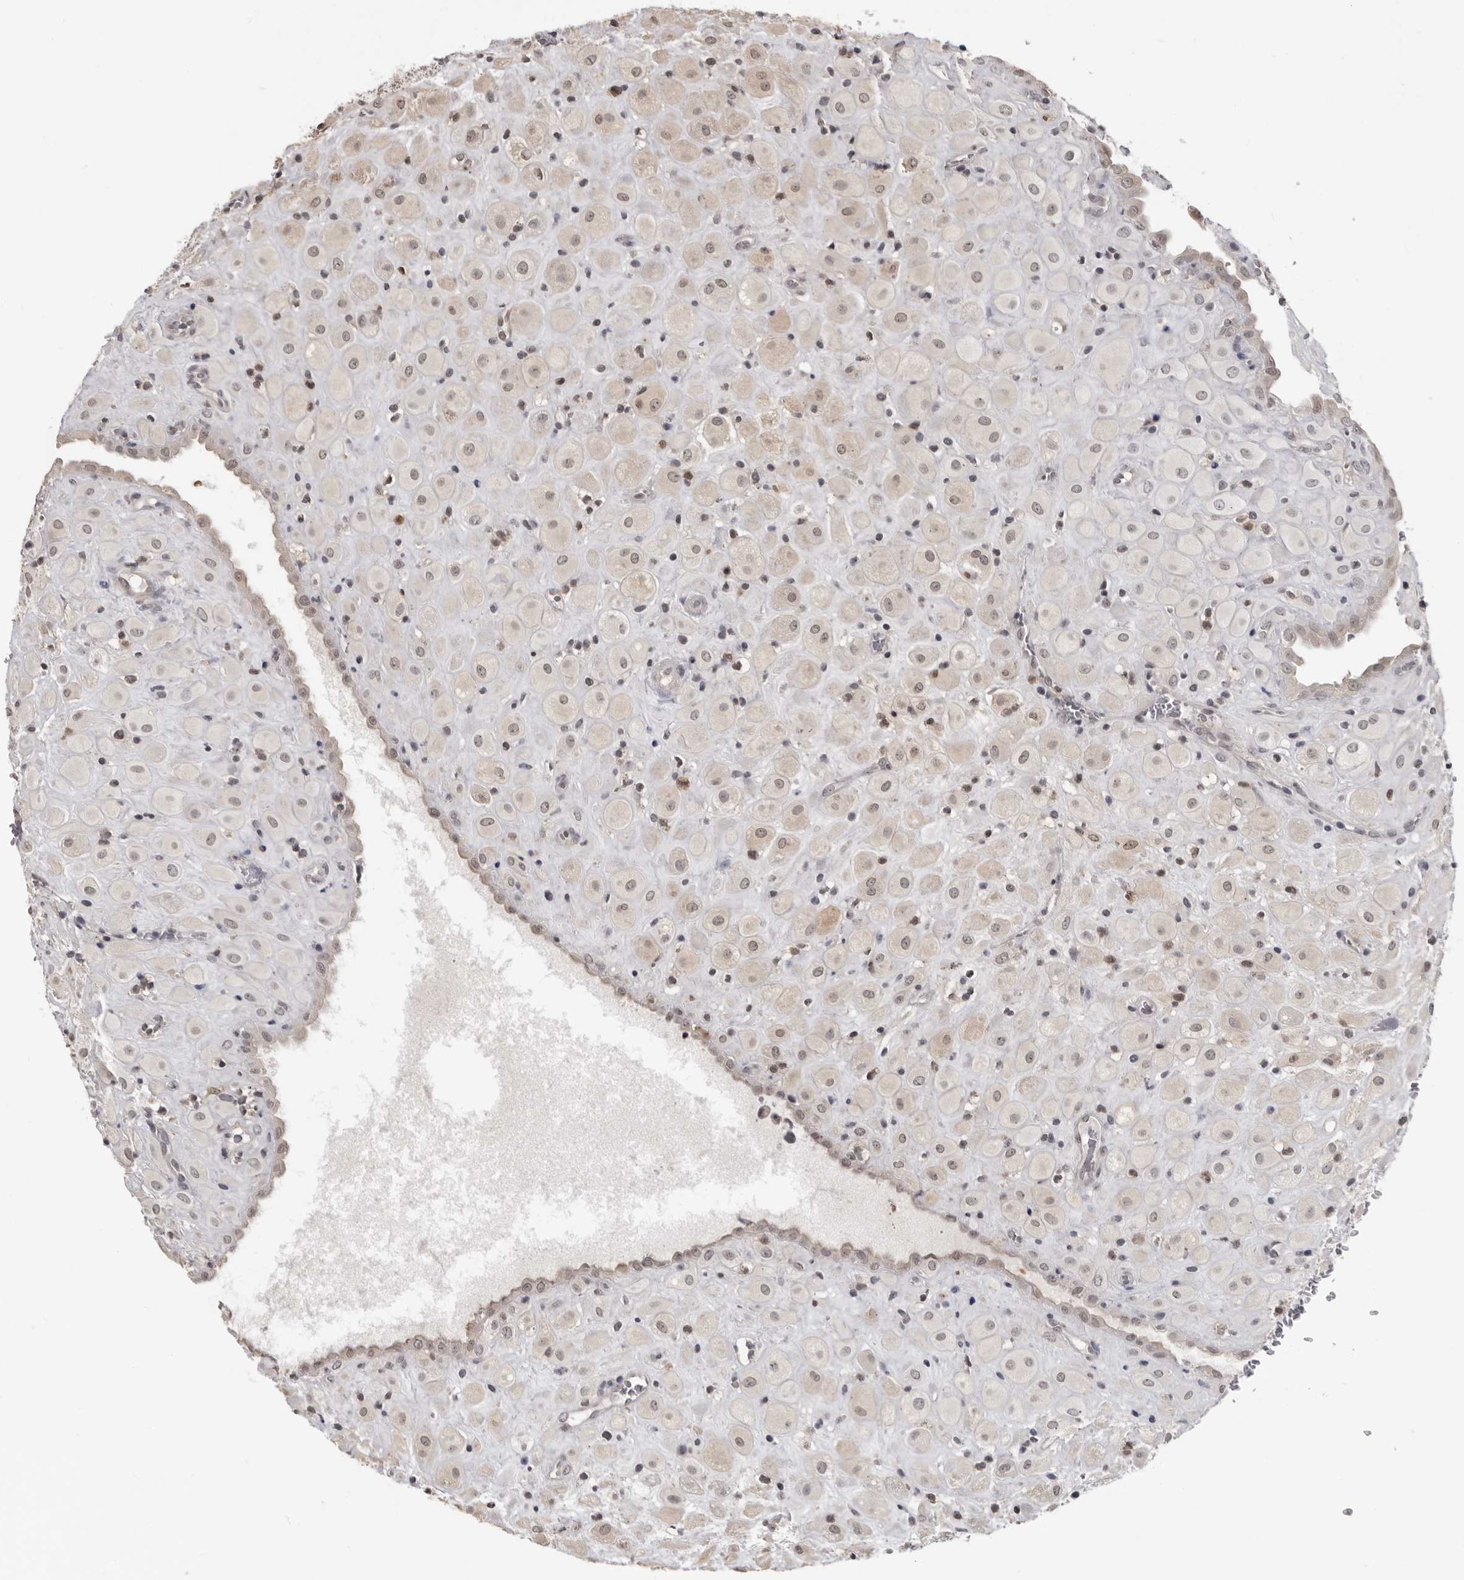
{"staining": {"intensity": "weak", "quantity": ">75%", "location": "cytoplasmic/membranous,nuclear"}, "tissue": "placenta", "cell_type": "Decidual cells", "image_type": "normal", "snomed": [{"axis": "morphology", "description": "Normal tissue, NOS"}, {"axis": "topography", "description": "Placenta"}], "caption": "An immunohistochemistry histopathology image of normal tissue is shown. Protein staining in brown highlights weak cytoplasmic/membranous,nuclear positivity in placenta within decidual cells.", "gene": "PDCL3", "patient": {"sex": "female", "age": 35}}